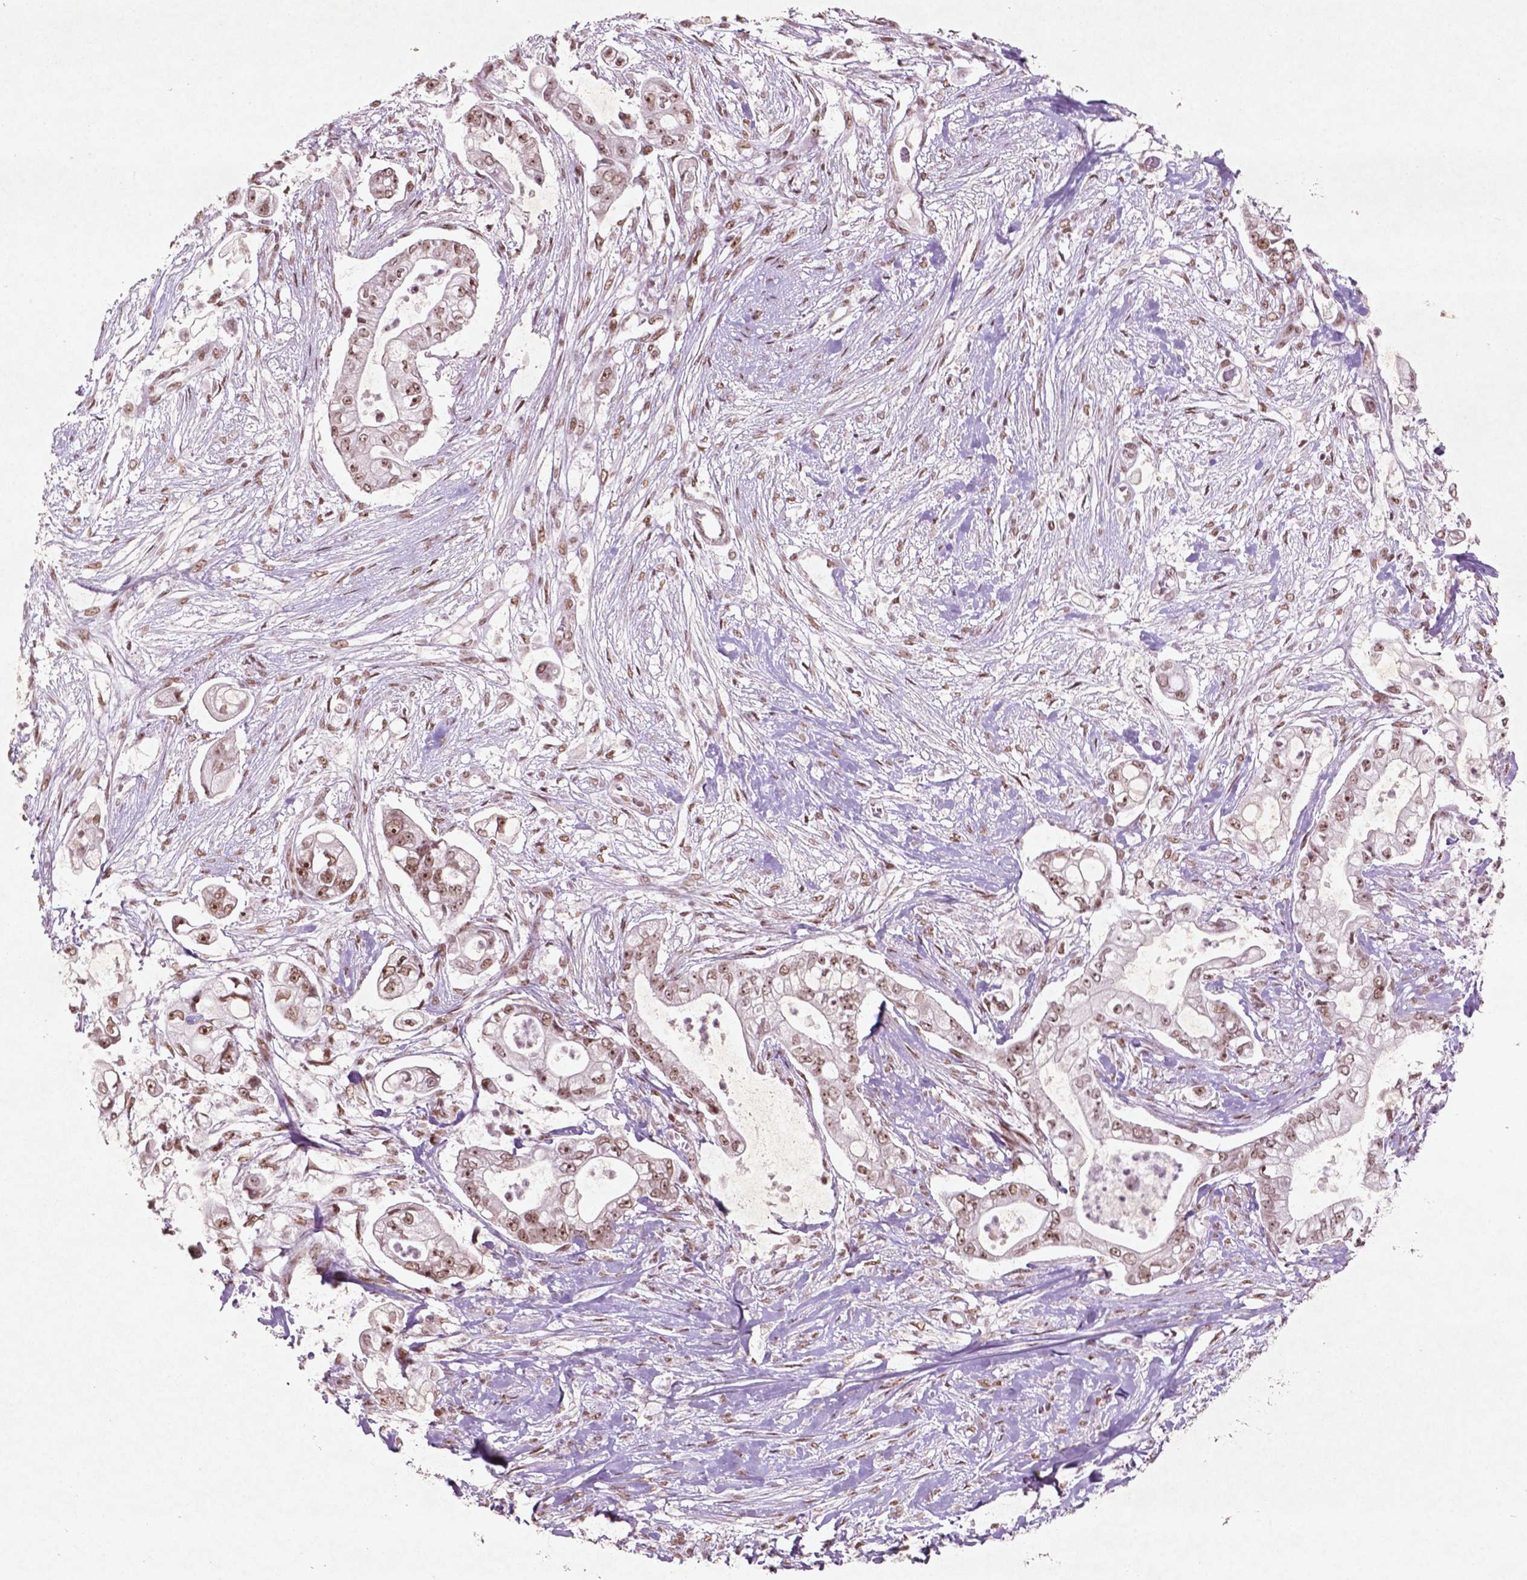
{"staining": {"intensity": "moderate", "quantity": ">75%", "location": "nuclear"}, "tissue": "pancreatic cancer", "cell_type": "Tumor cells", "image_type": "cancer", "snomed": [{"axis": "morphology", "description": "Adenocarcinoma, NOS"}, {"axis": "topography", "description": "Pancreas"}], "caption": "Pancreatic cancer (adenocarcinoma) was stained to show a protein in brown. There is medium levels of moderate nuclear staining in approximately >75% of tumor cells.", "gene": "HMG20B", "patient": {"sex": "female", "age": 69}}